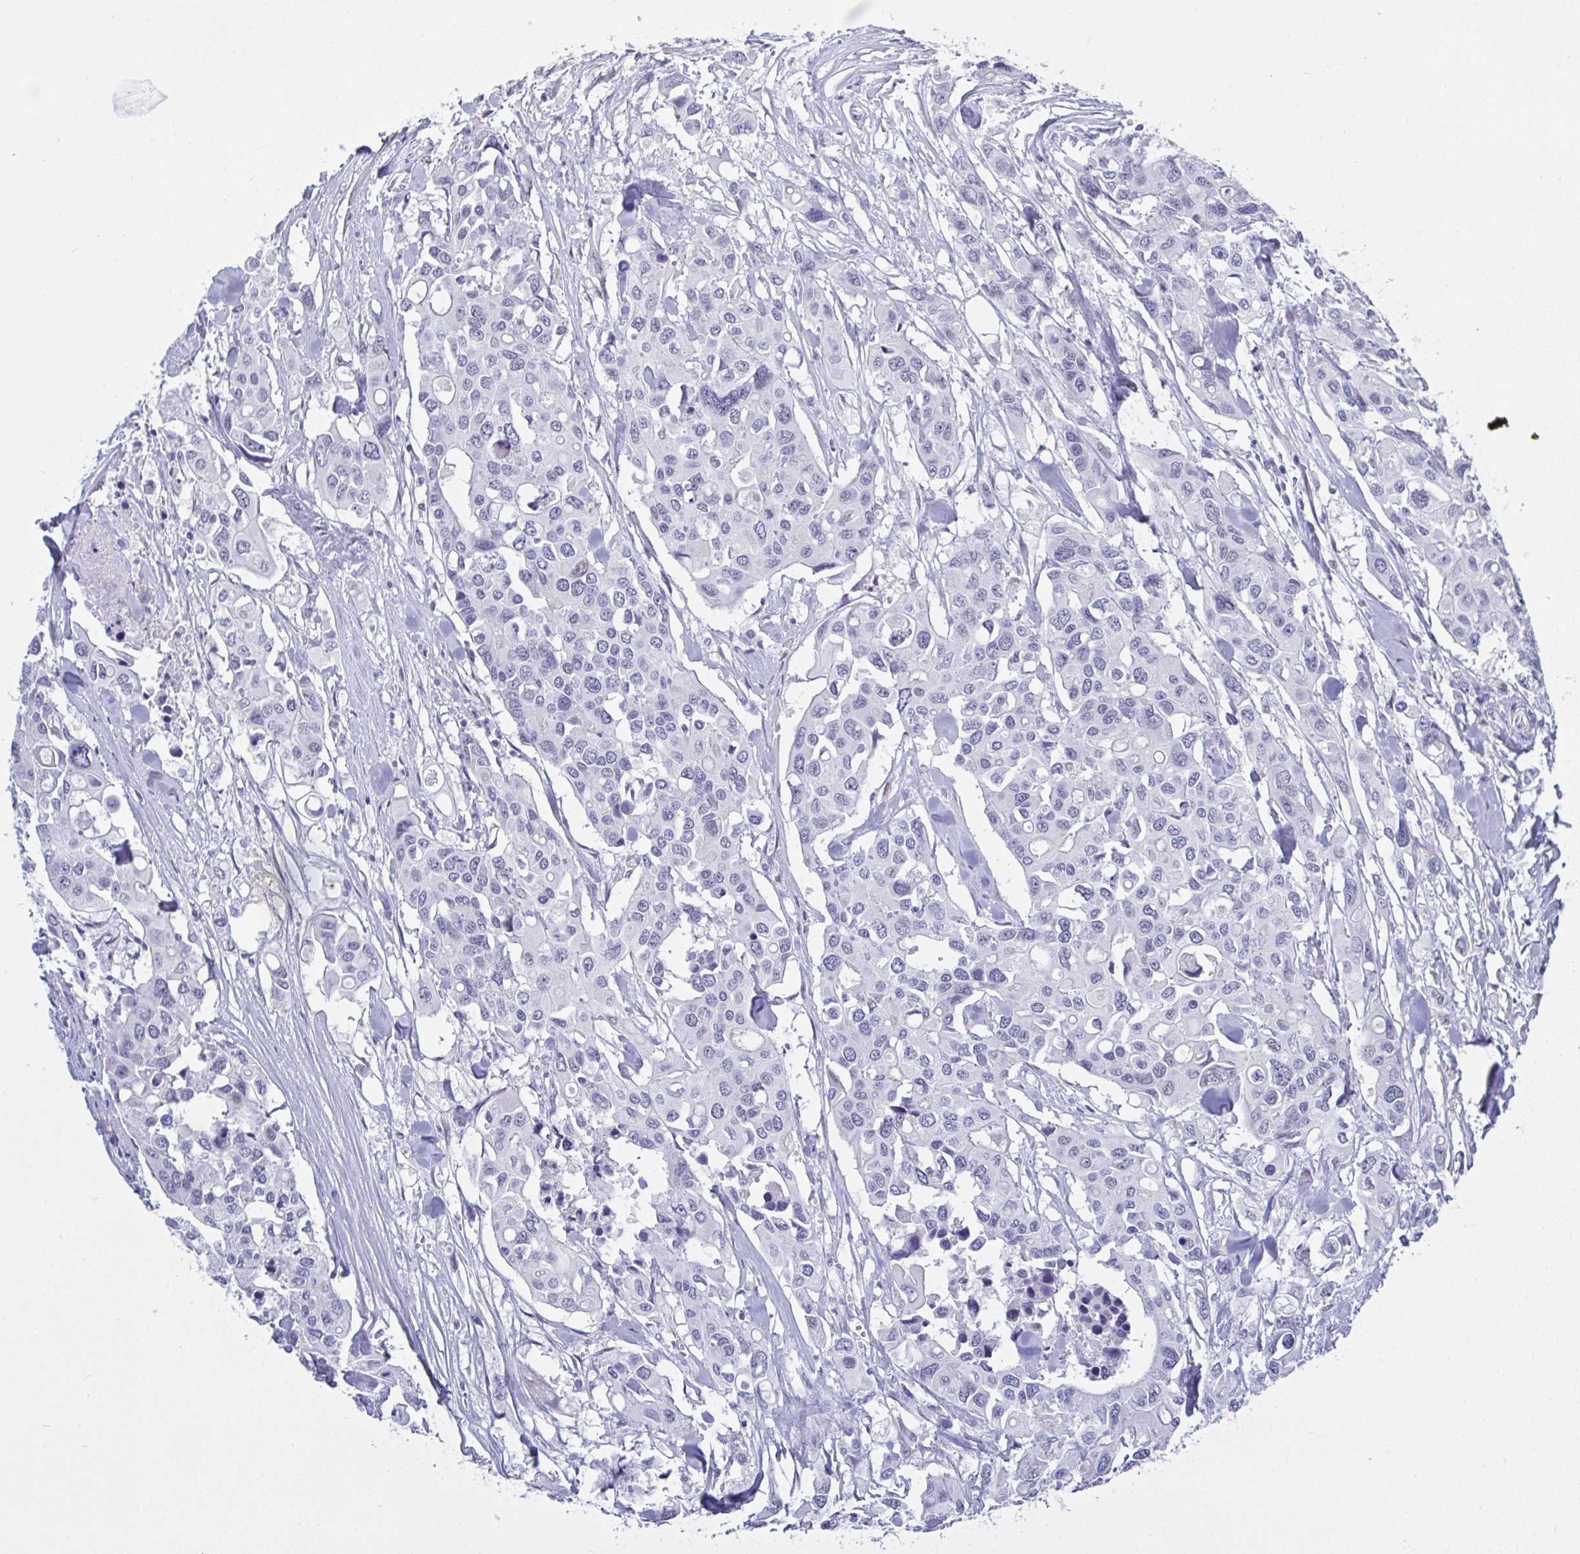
{"staining": {"intensity": "negative", "quantity": "none", "location": "none"}, "tissue": "colorectal cancer", "cell_type": "Tumor cells", "image_type": "cancer", "snomed": [{"axis": "morphology", "description": "Adenocarcinoma, NOS"}, {"axis": "topography", "description": "Colon"}], "caption": "This is an immunohistochemistry histopathology image of colorectal adenocarcinoma. There is no expression in tumor cells.", "gene": "FBXL22", "patient": {"sex": "male", "age": 77}}